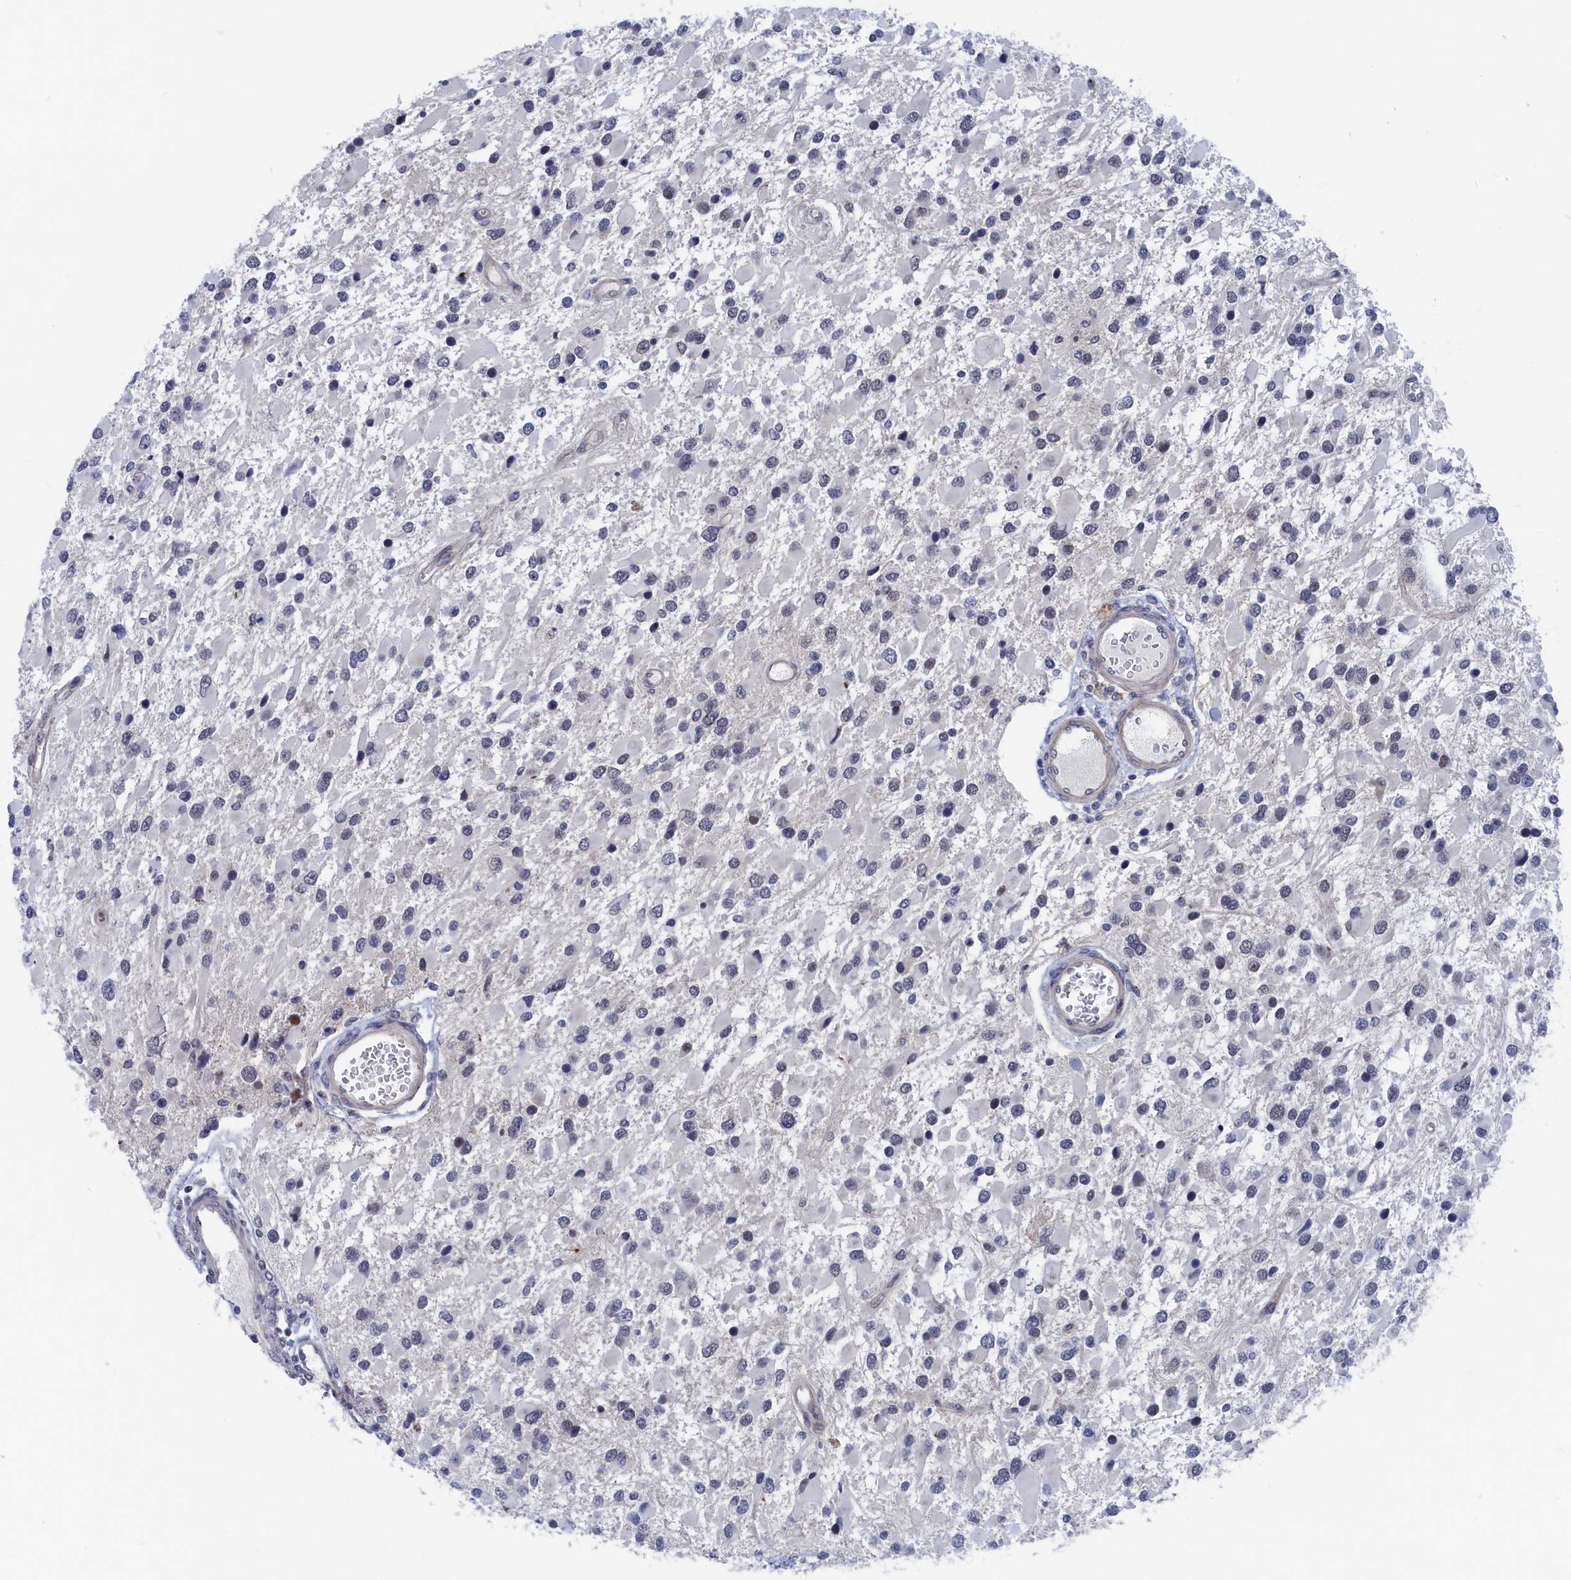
{"staining": {"intensity": "negative", "quantity": "none", "location": "none"}, "tissue": "glioma", "cell_type": "Tumor cells", "image_type": "cancer", "snomed": [{"axis": "morphology", "description": "Glioma, malignant, High grade"}, {"axis": "topography", "description": "Brain"}], "caption": "This is an immunohistochemistry (IHC) histopathology image of malignant glioma (high-grade). There is no expression in tumor cells.", "gene": "MARCHF3", "patient": {"sex": "male", "age": 53}}